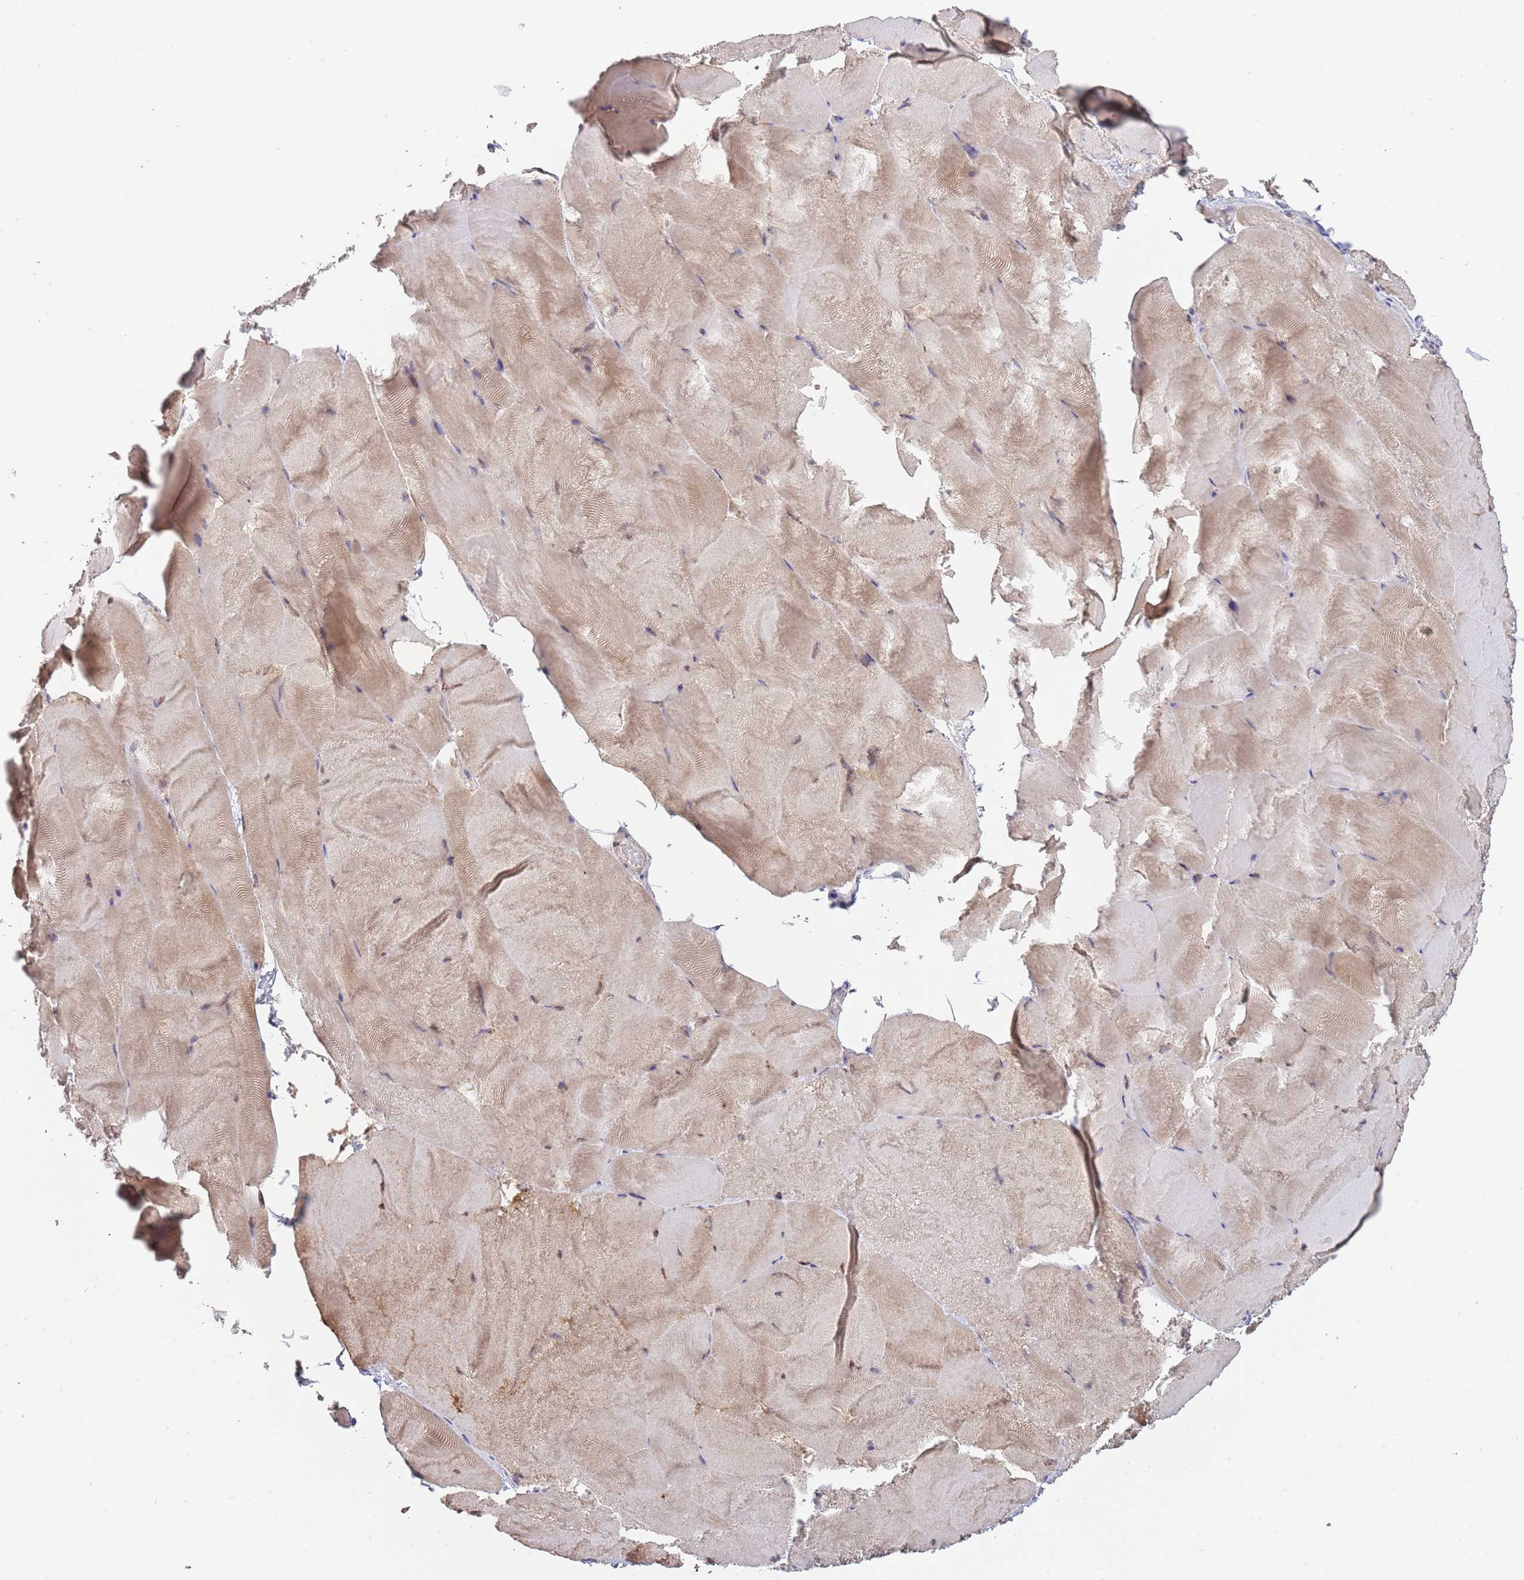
{"staining": {"intensity": "weak", "quantity": "25%-75%", "location": "cytoplasmic/membranous"}, "tissue": "skeletal muscle", "cell_type": "Myocytes", "image_type": "normal", "snomed": [{"axis": "morphology", "description": "Normal tissue, NOS"}, {"axis": "topography", "description": "Skeletal muscle"}], "caption": "A micrograph of human skeletal muscle stained for a protein exhibits weak cytoplasmic/membranous brown staining in myocytes.", "gene": "PIMREG", "patient": {"sex": "female", "age": 64}}